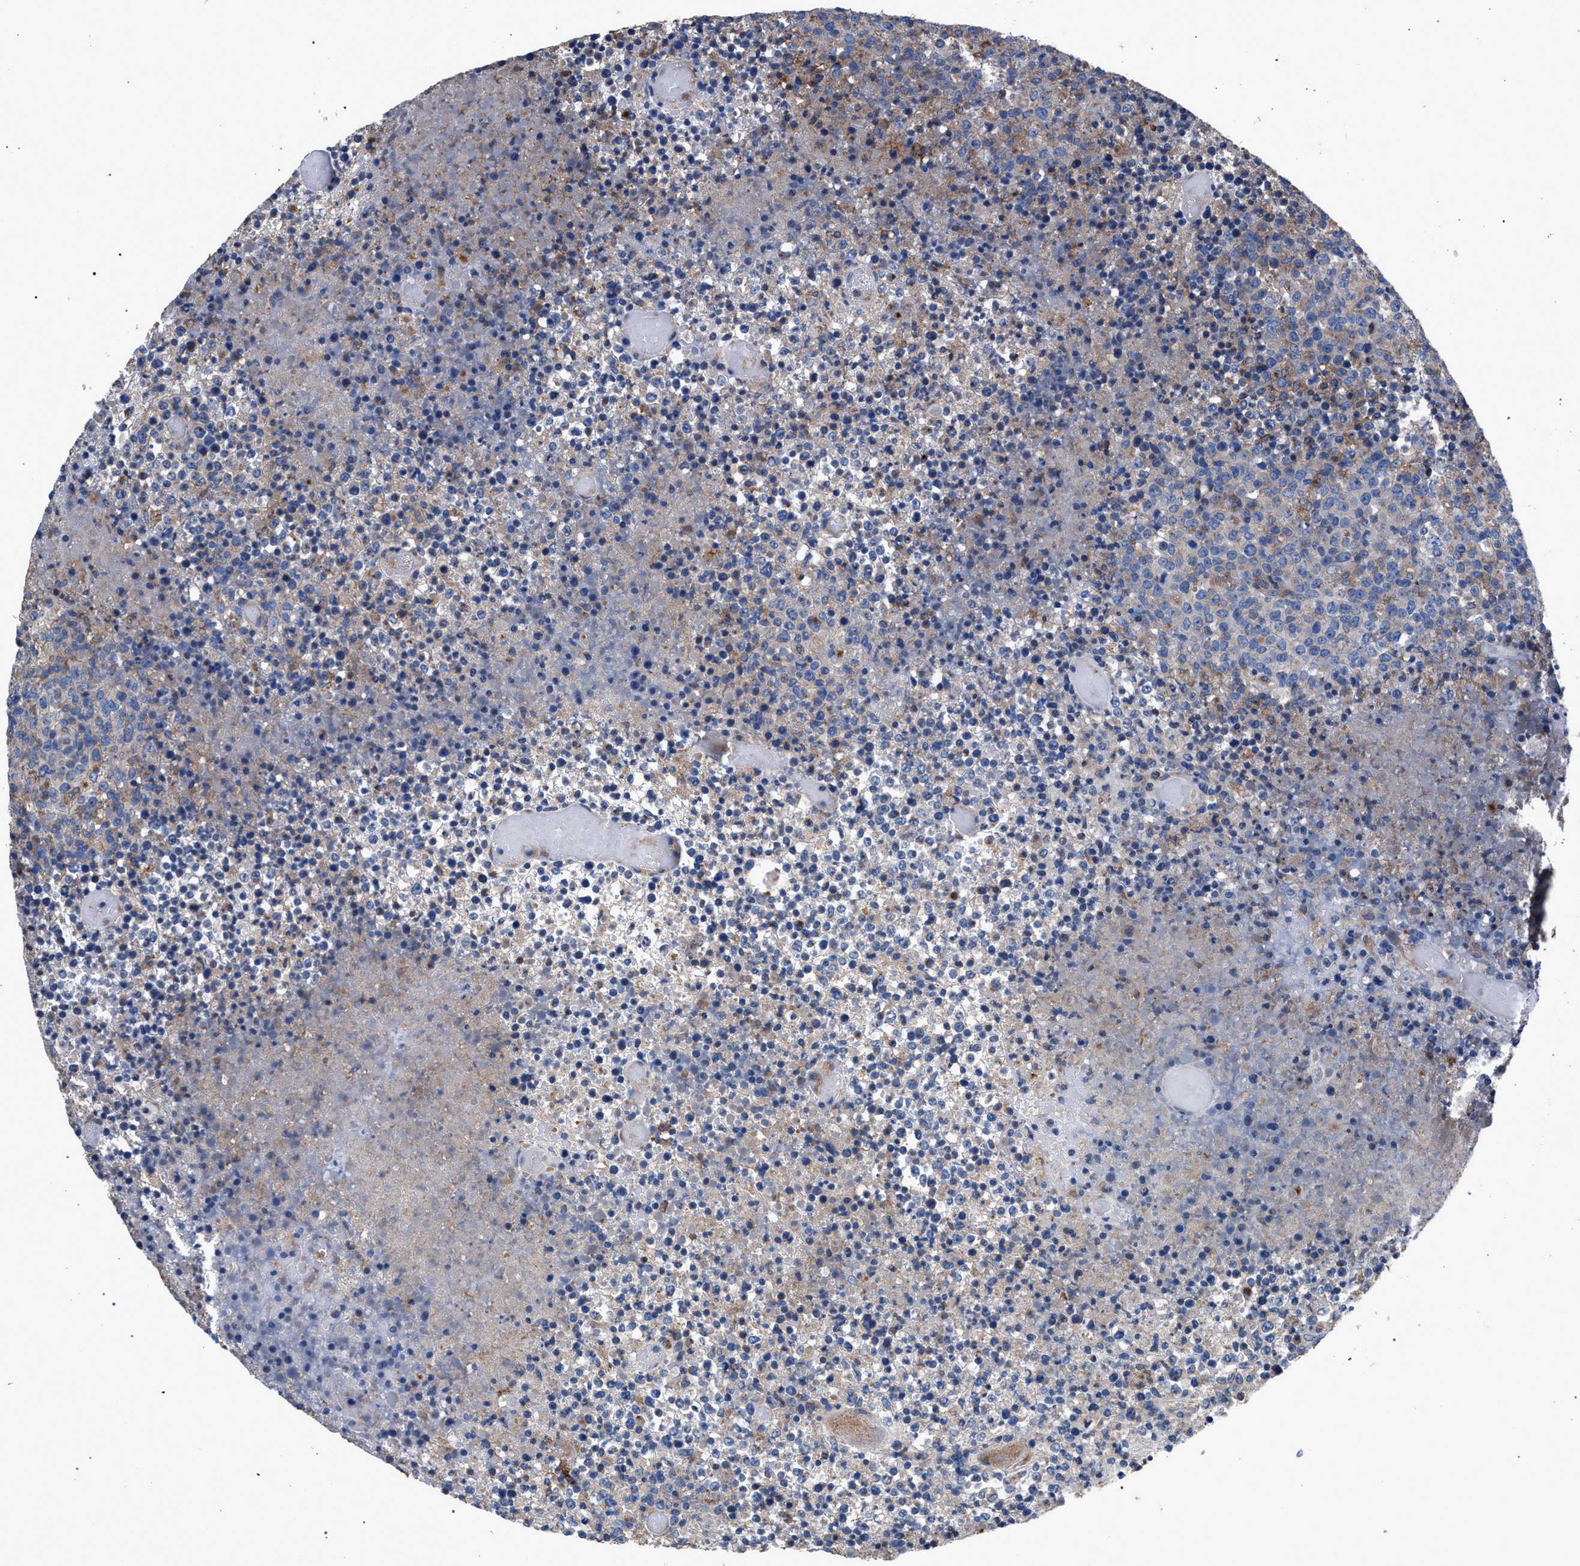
{"staining": {"intensity": "moderate", "quantity": "<25%", "location": "cytoplasmic/membranous"}, "tissue": "lymphoma", "cell_type": "Tumor cells", "image_type": "cancer", "snomed": [{"axis": "morphology", "description": "Malignant lymphoma, non-Hodgkin's type, High grade"}, {"axis": "topography", "description": "Lymph node"}], "caption": "IHC (DAB (3,3'-diaminobenzidine)) staining of human lymphoma exhibits moderate cytoplasmic/membranous protein positivity in about <25% of tumor cells.", "gene": "ATP6V0A1", "patient": {"sex": "male", "age": 13}}